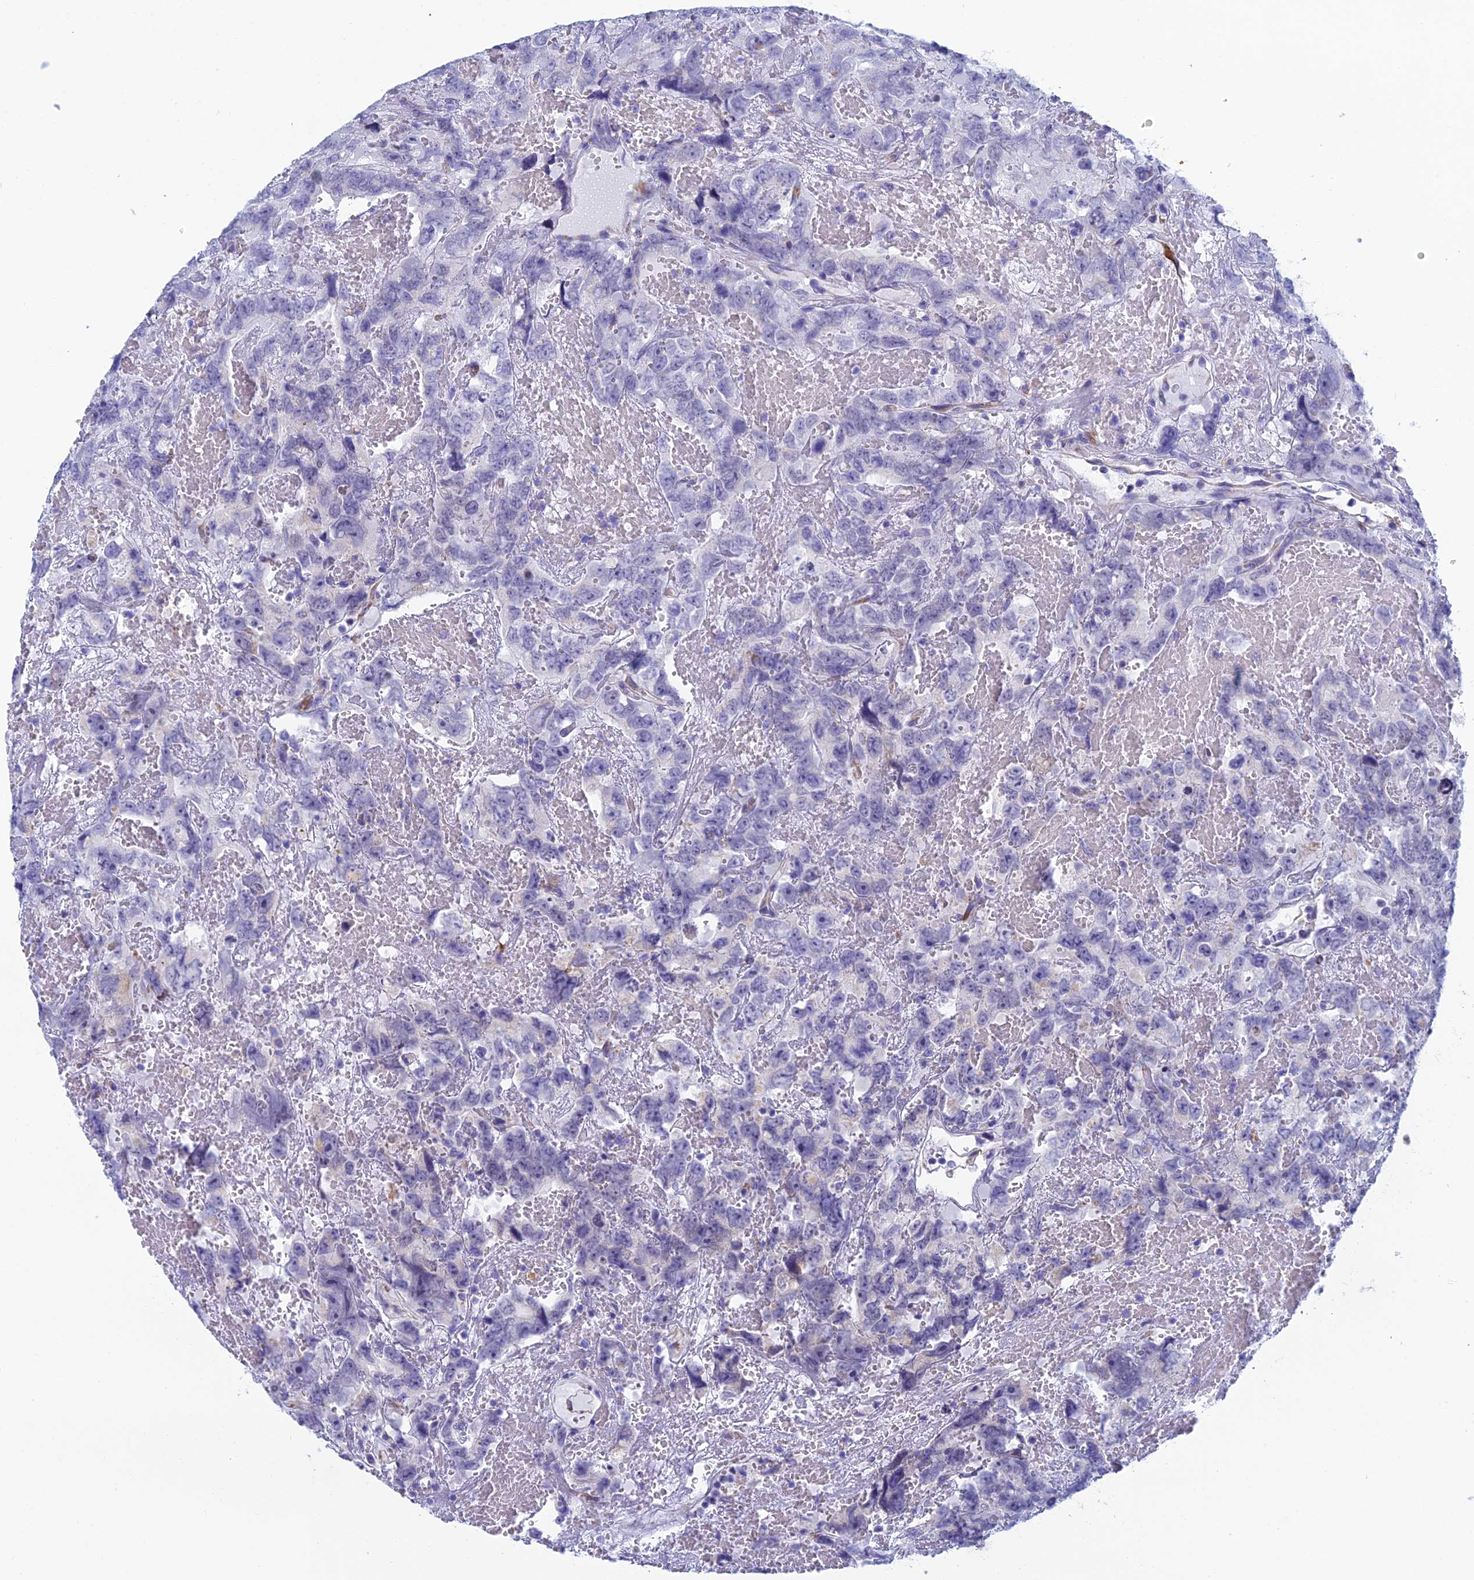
{"staining": {"intensity": "negative", "quantity": "none", "location": "none"}, "tissue": "testis cancer", "cell_type": "Tumor cells", "image_type": "cancer", "snomed": [{"axis": "morphology", "description": "Carcinoma, Embryonal, NOS"}, {"axis": "topography", "description": "Testis"}], "caption": "A high-resolution histopathology image shows immunohistochemistry staining of testis cancer (embryonal carcinoma), which displays no significant staining in tumor cells. Nuclei are stained in blue.", "gene": "CFAP210", "patient": {"sex": "male", "age": 45}}